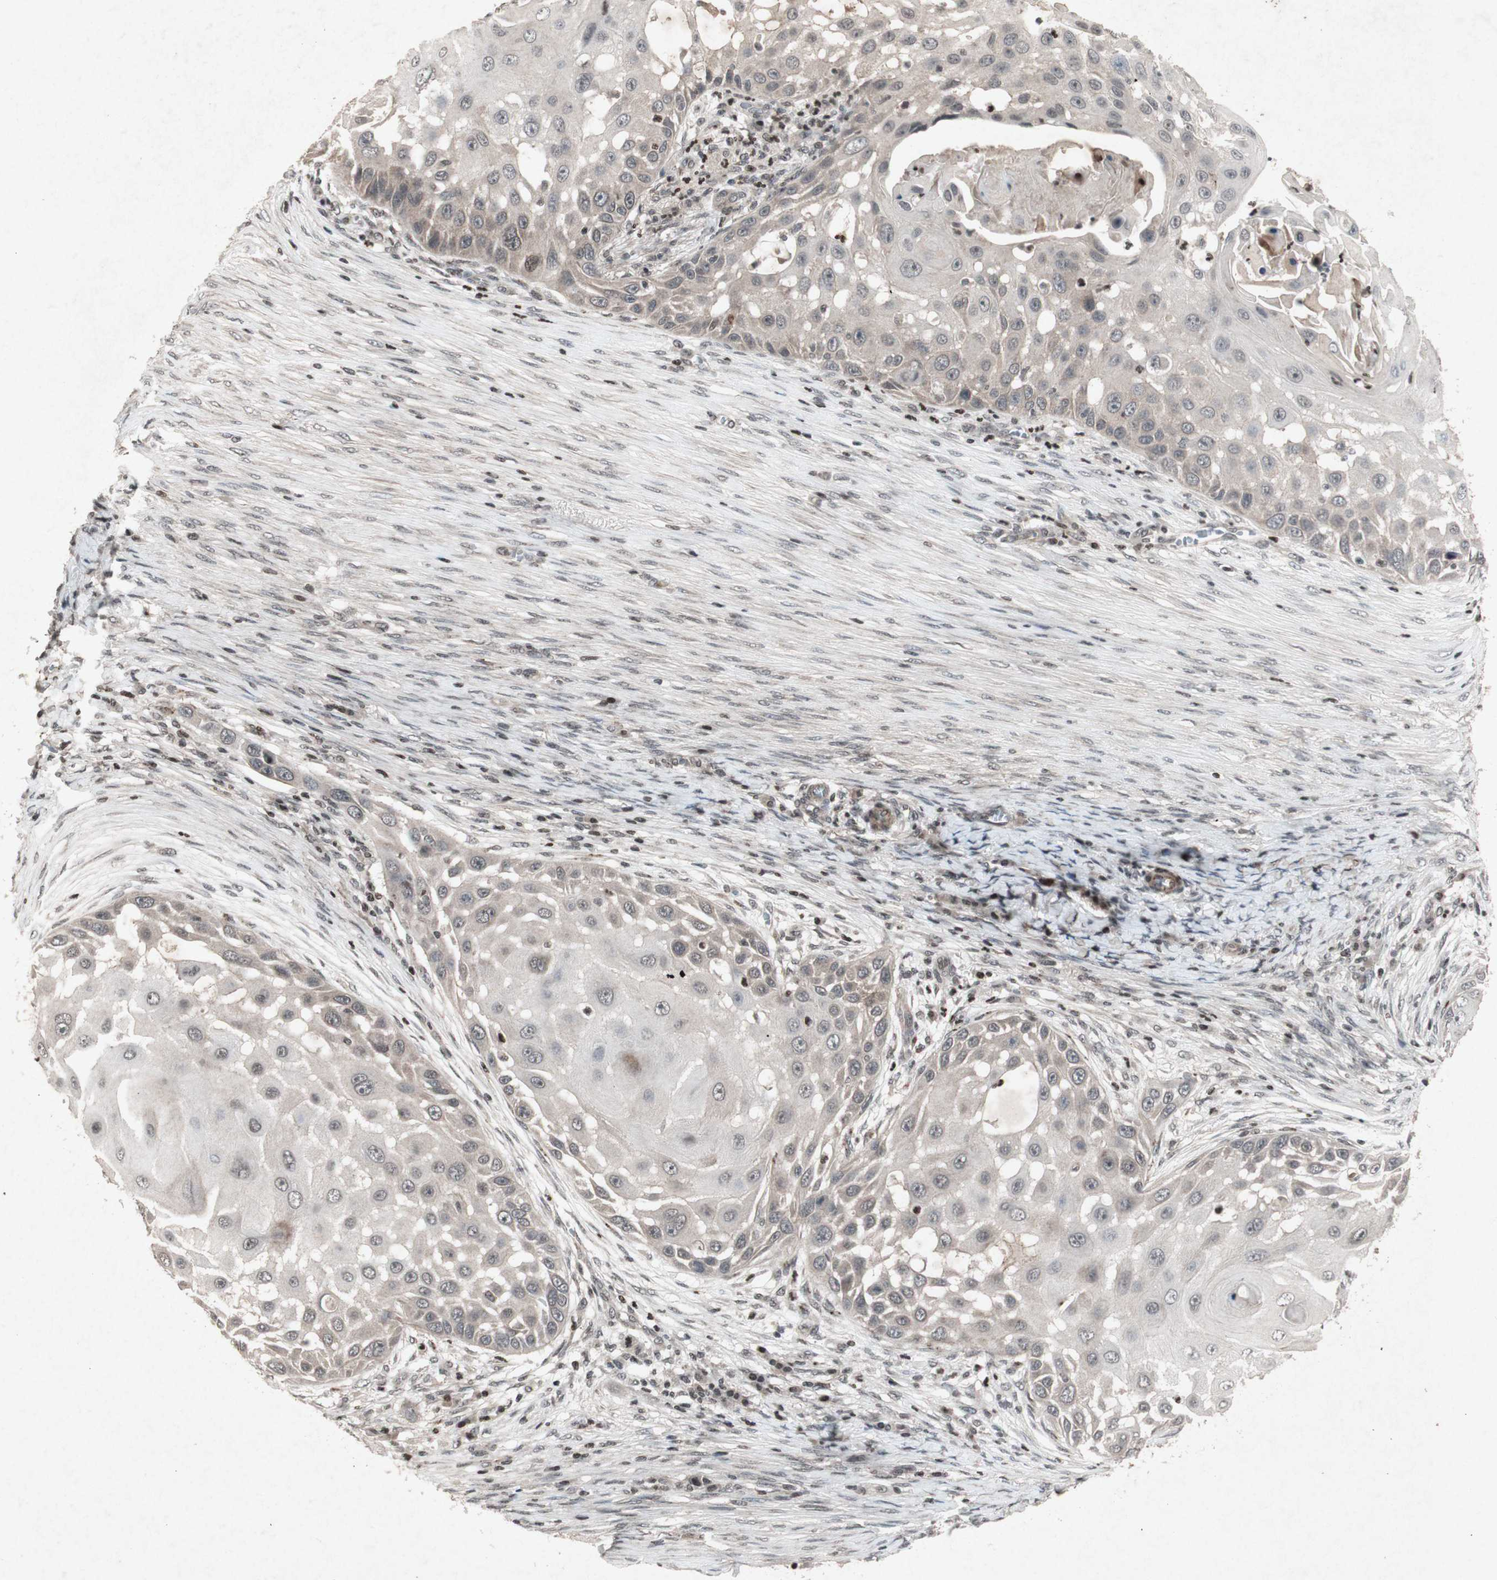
{"staining": {"intensity": "negative", "quantity": "none", "location": "none"}, "tissue": "skin cancer", "cell_type": "Tumor cells", "image_type": "cancer", "snomed": [{"axis": "morphology", "description": "Squamous cell carcinoma, NOS"}, {"axis": "topography", "description": "Skin"}], "caption": "Tumor cells are negative for protein expression in human skin cancer. The staining was performed using DAB to visualize the protein expression in brown, while the nuclei were stained in blue with hematoxylin (Magnification: 20x).", "gene": "PLXNA1", "patient": {"sex": "female", "age": 44}}